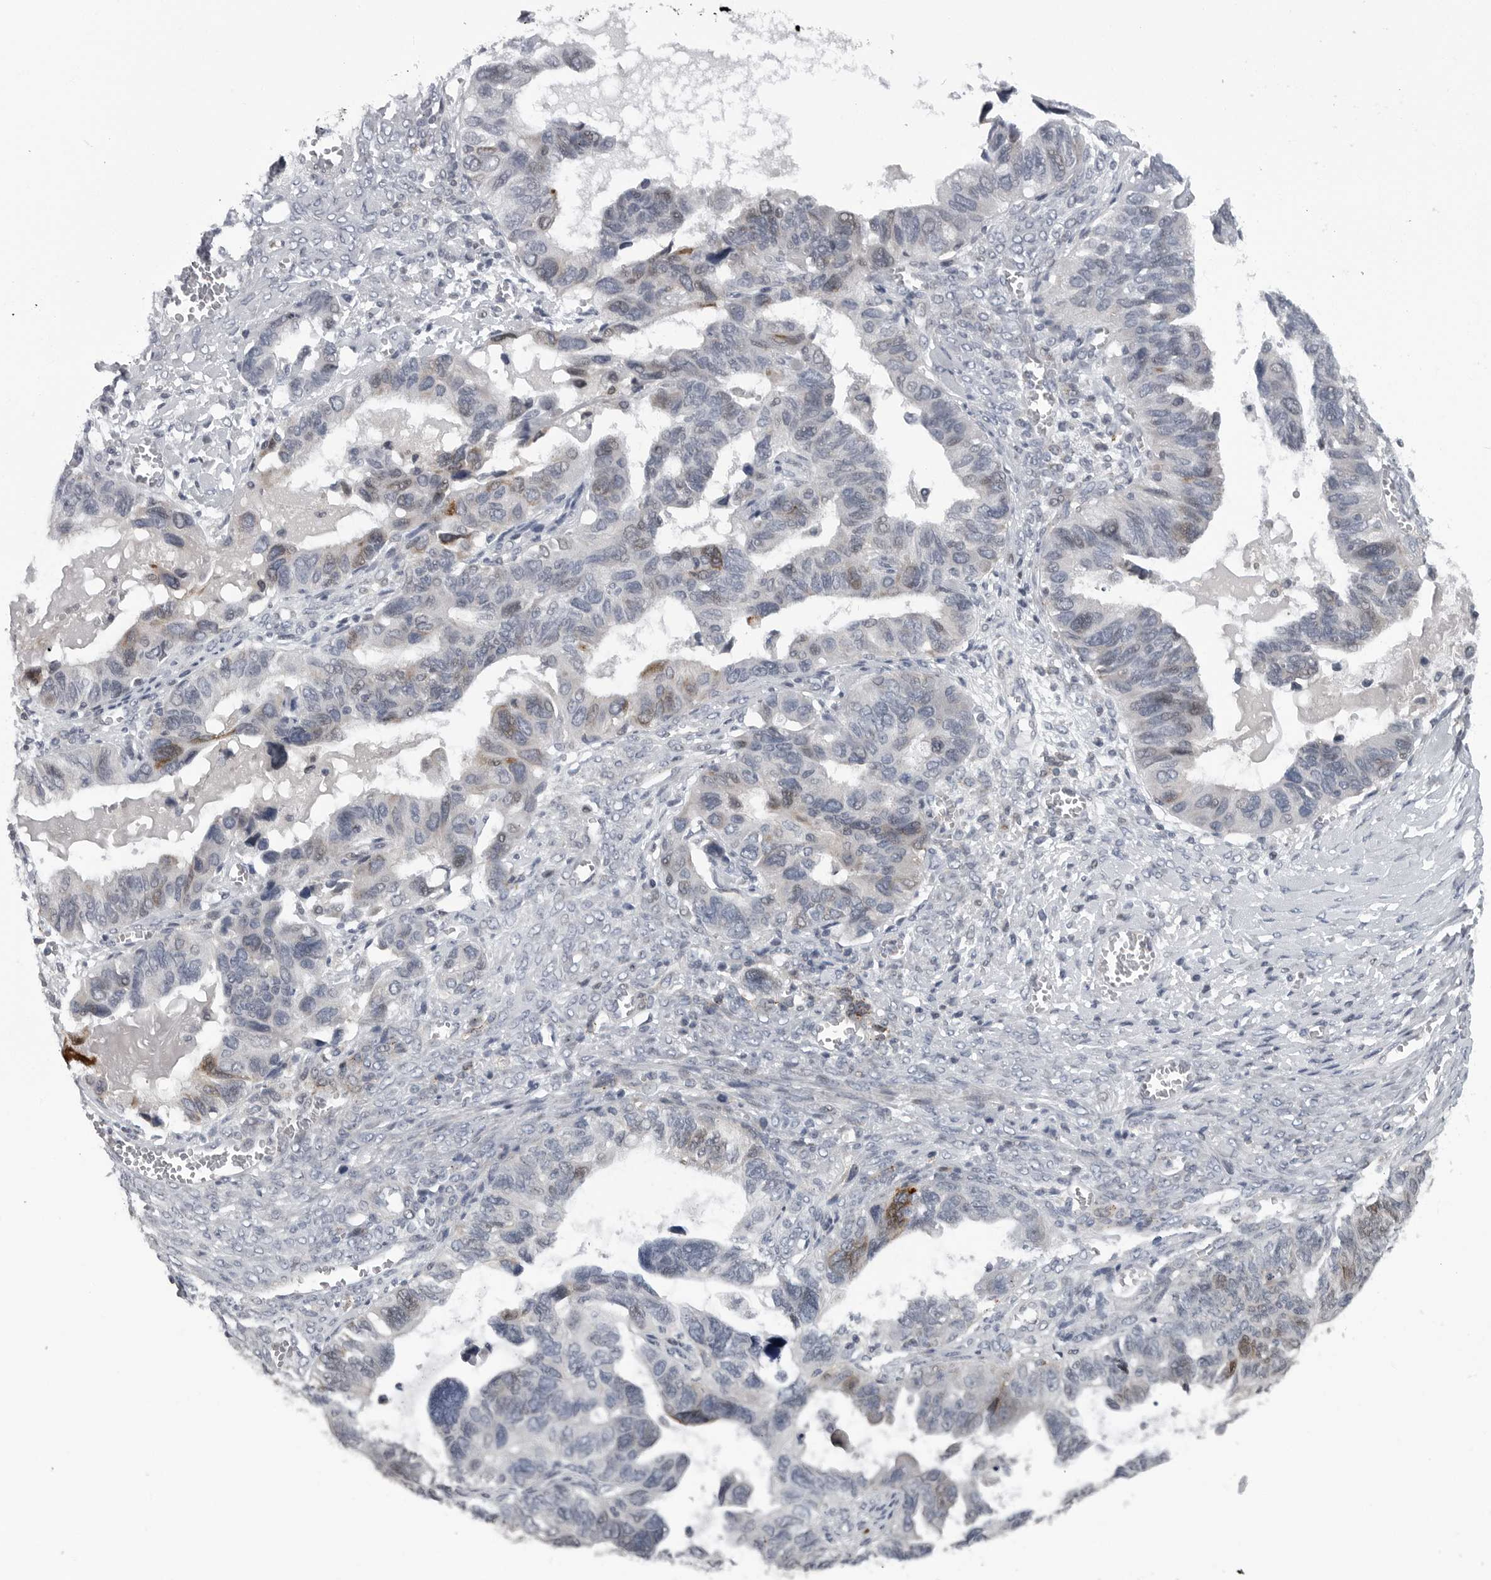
{"staining": {"intensity": "moderate", "quantity": "<25%", "location": "cytoplasmic/membranous,nuclear"}, "tissue": "ovarian cancer", "cell_type": "Tumor cells", "image_type": "cancer", "snomed": [{"axis": "morphology", "description": "Cystadenocarcinoma, serous, NOS"}, {"axis": "topography", "description": "Ovary"}], "caption": "DAB (3,3'-diaminobenzidine) immunohistochemical staining of ovarian cancer reveals moderate cytoplasmic/membranous and nuclear protein expression in about <25% of tumor cells. (DAB (3,3'-diaminobenzidine) IHC, brown staining for protein, blue staining for nuclei).", "gene": "LYSMD1", "patient": {"sex": "female", "age": 79}}